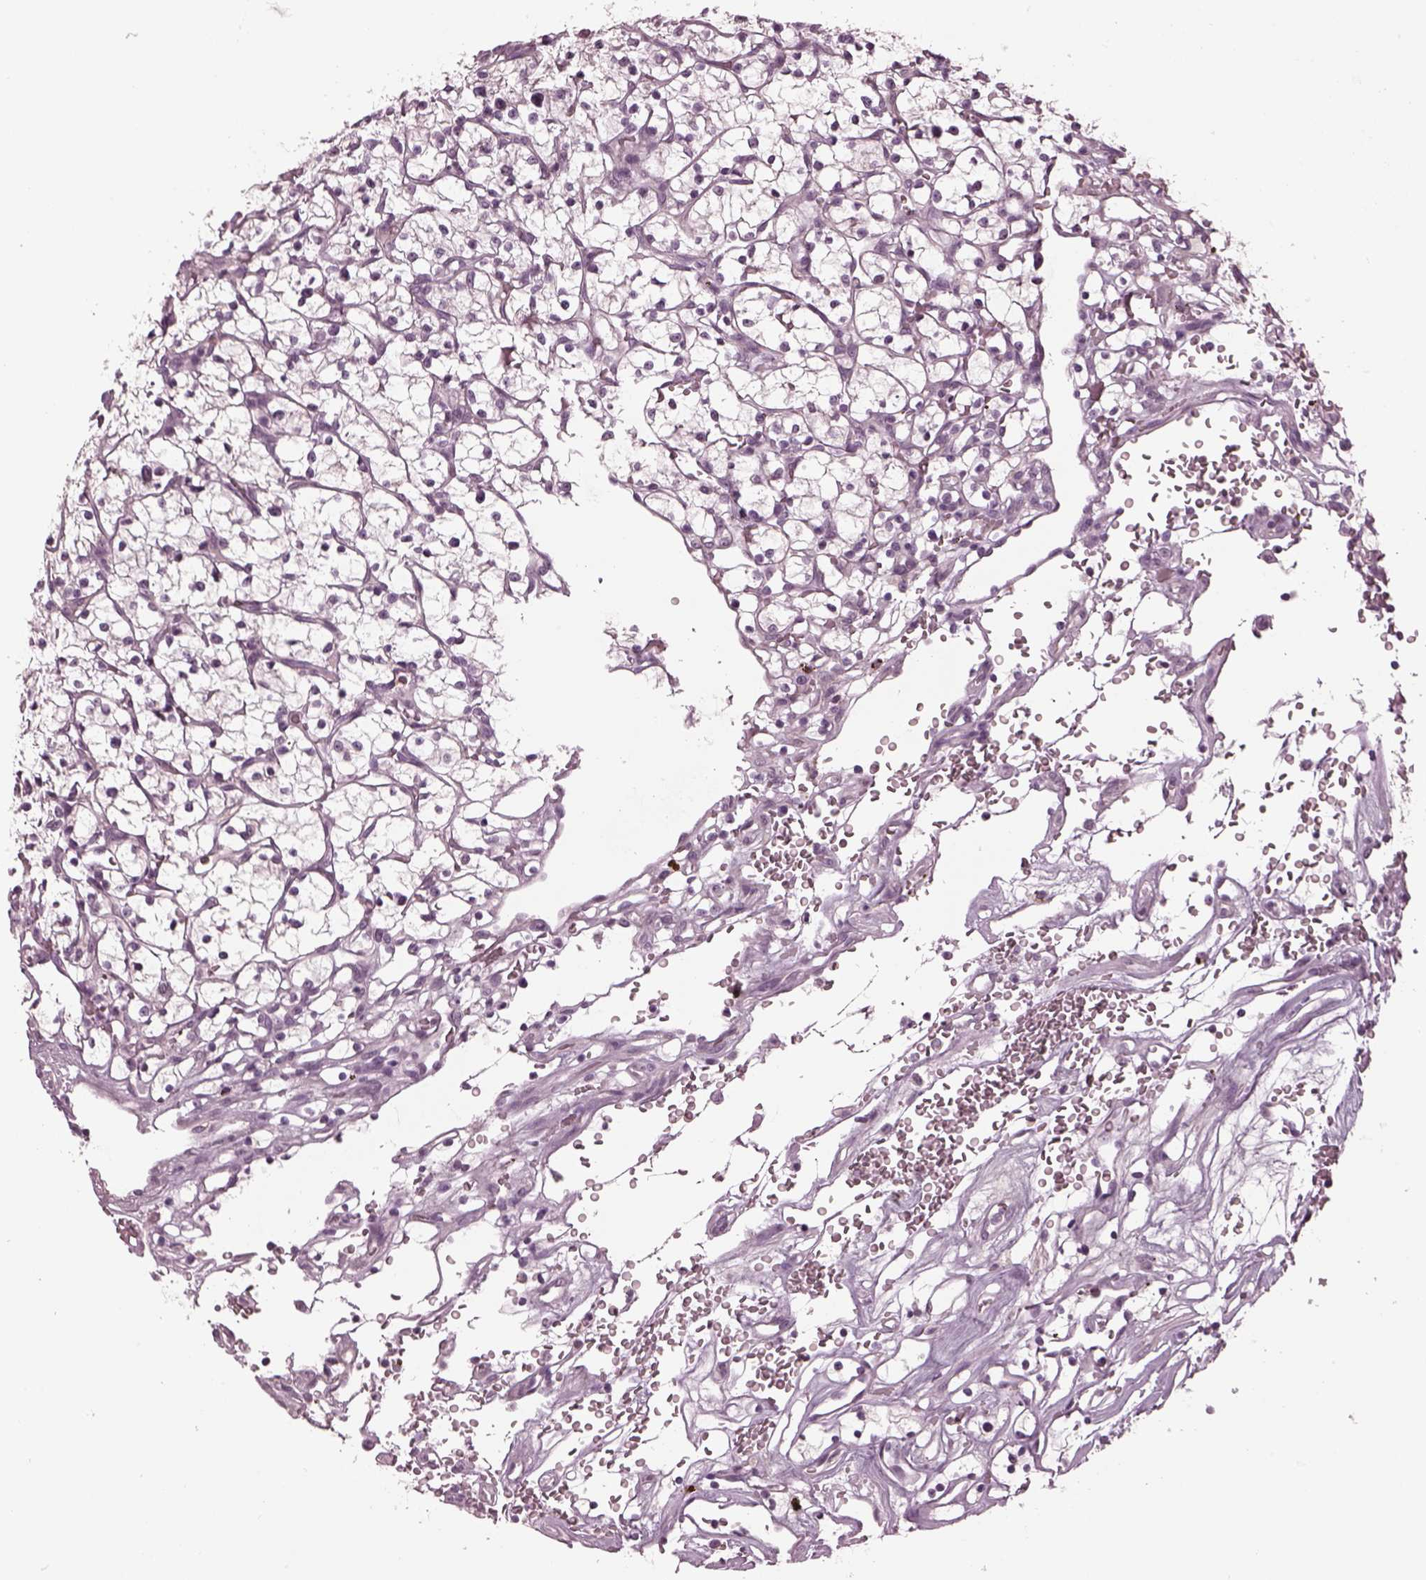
{"staining": {"intensity": "negative", "quantity": "none", "location": "none"}, "tissue": "renal cancer", "cell_type": "Tumor cells", "image_type": "cancer", "snomed": [{"axis": "morphology", "description": "Adenocarcinoma, NOS"}, {"axis": "topography", "description": "Kidney"}], "caption": "A high-resolution micrograph shows IHC staining of adenocarcinoma (renal), which displays no significant expression in tumor cells.", "gene": "CLCN4", "patient": {"sex": "female", "age": 64}}